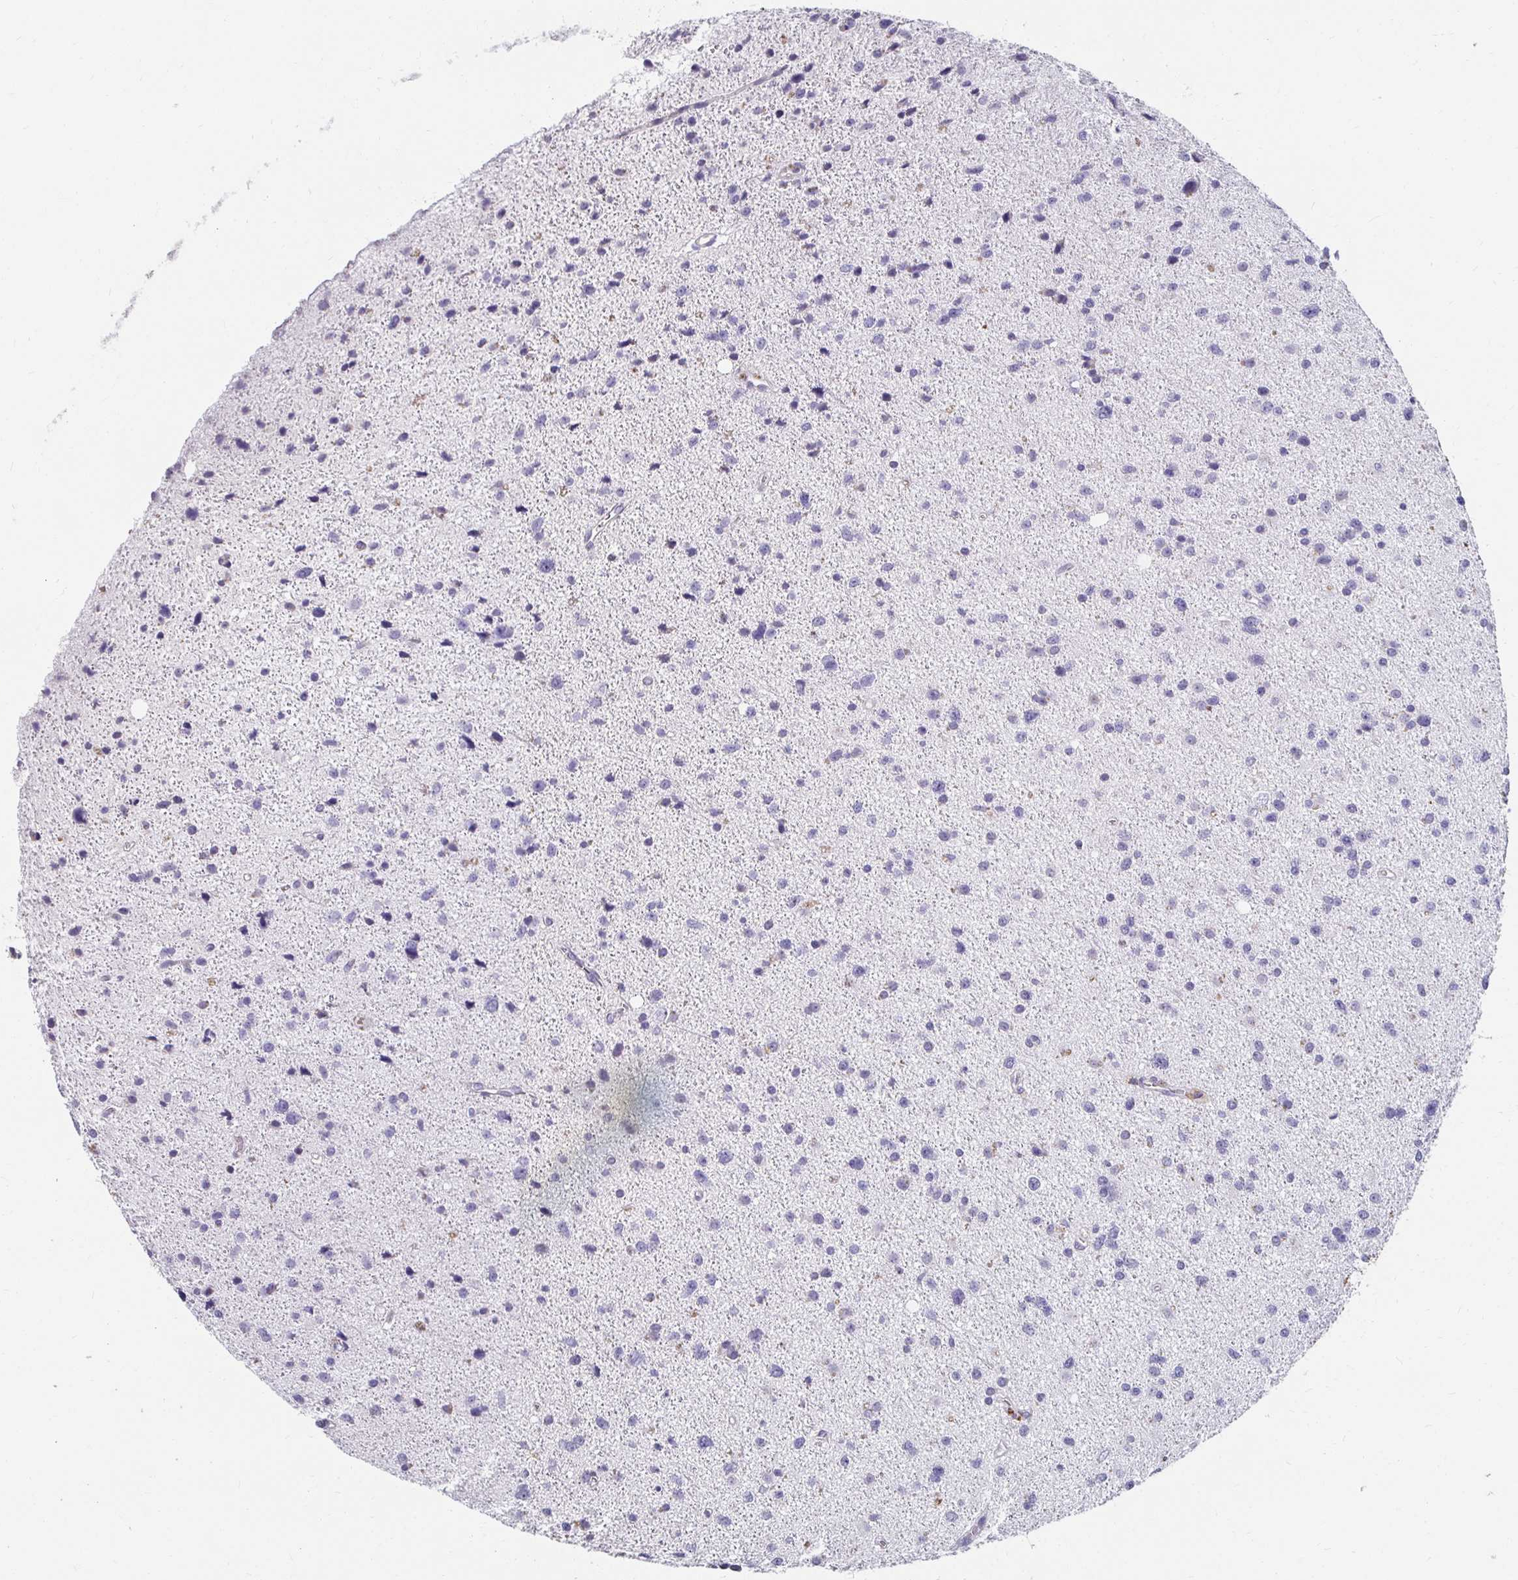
{"staining": {"intensity": "negative", "quantity": "none", "location": "none"}, "tissue": "glioma", "cell_type": "Tumor cells", "image_type": "cancer", "snomed": [{"axis": "morphology", "description": "Glioma, malignant, Low grade"}, {"axis": "topography", "description": "Brain"}], "caption": "Tumor cells are negative for brown protein staining in malignant glioma (low-grade).", "gene": "GK2", "patient": {"sex": "female", "age": 55}}